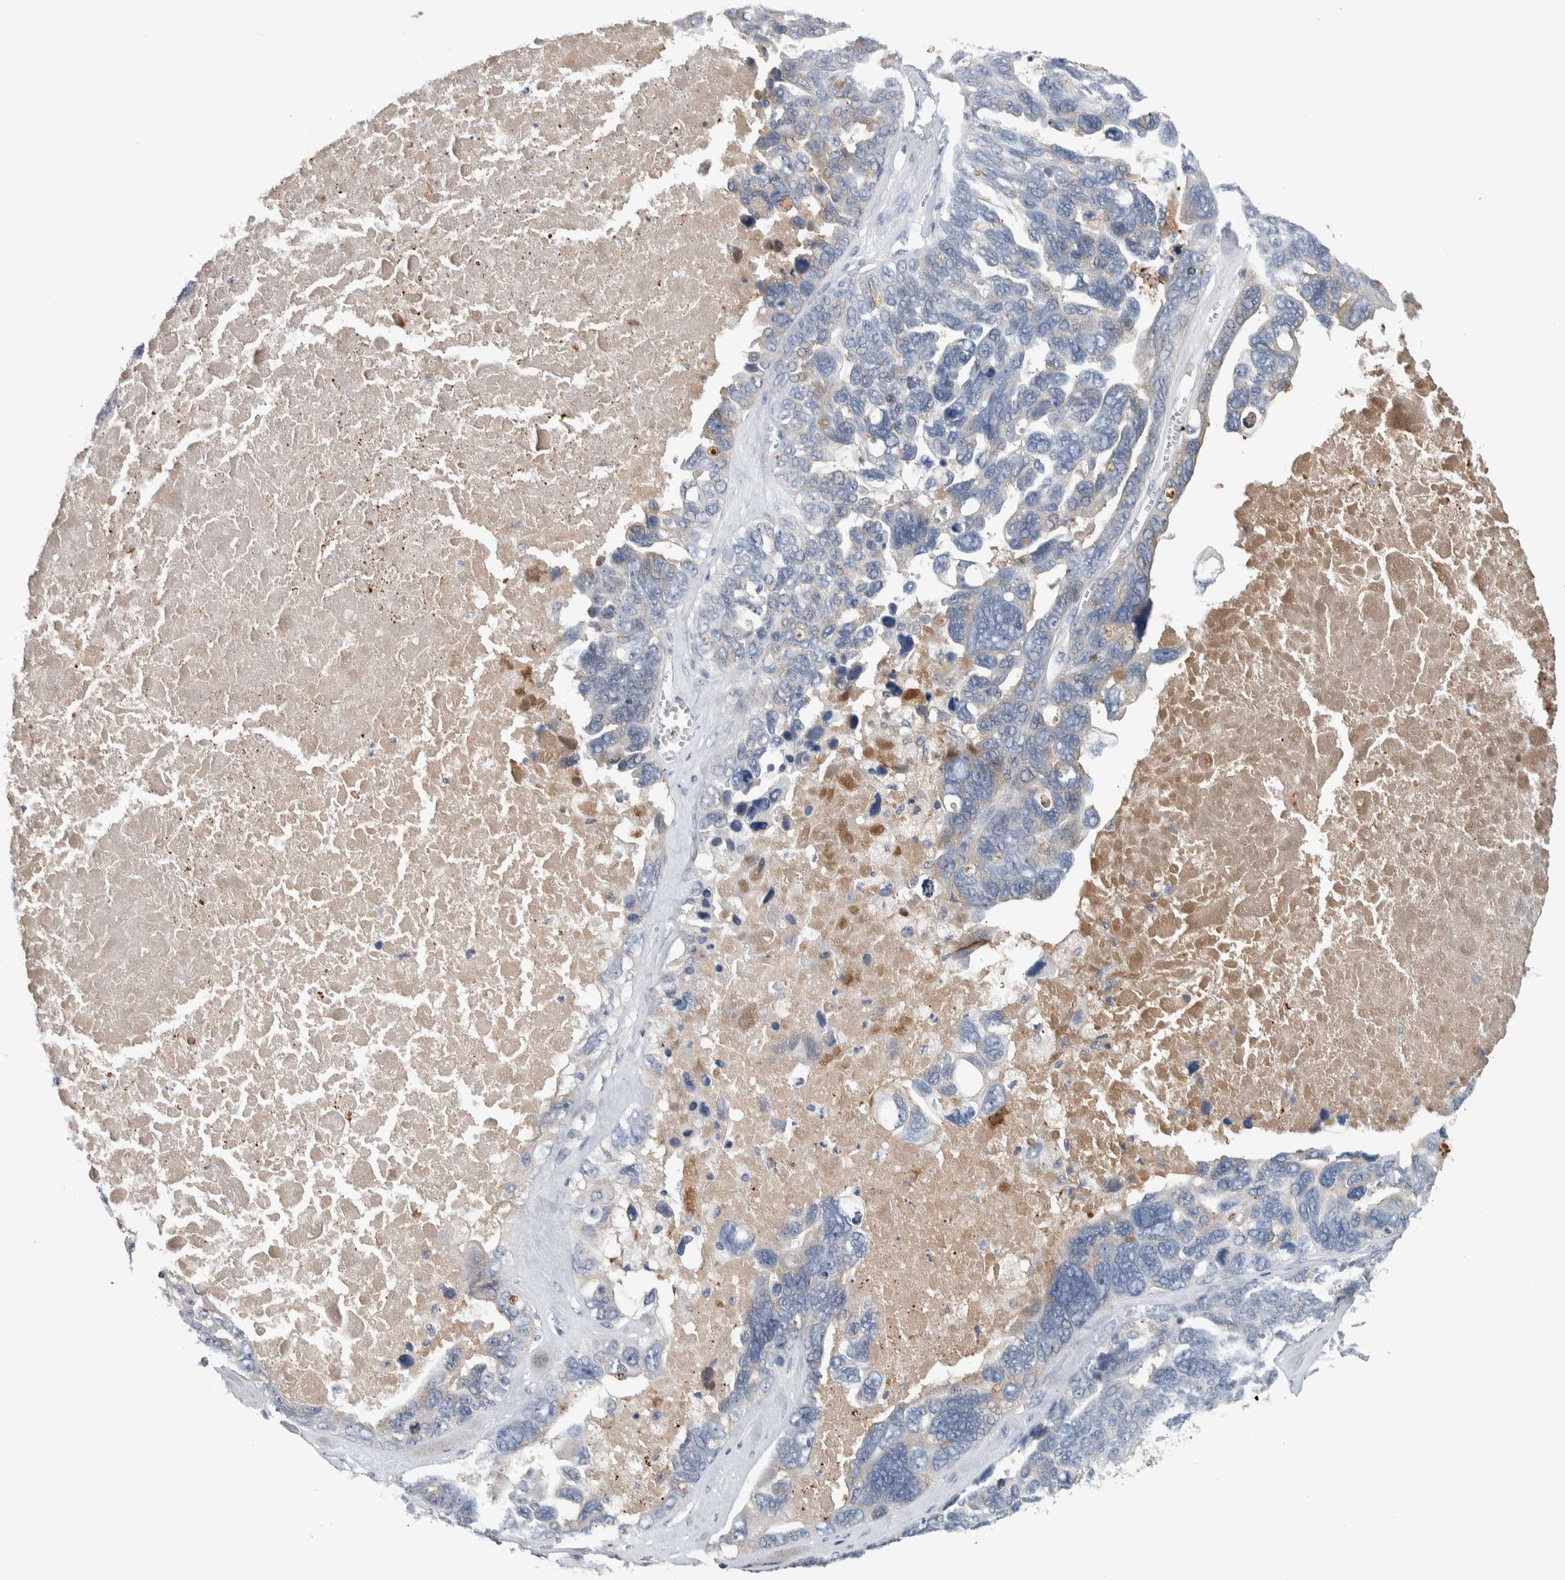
{"staining": {"intensity": "weak", "quantity": "<25%", "location": "cytoplasmic/membranous"}, "tissue": "ovarian cancer", "cell_type": "Tumor cells", "image_type": "cancer", "snomed": [{"axis": "morphology", "description": "Cystadenocarcinoma, serous, NOS"}, {"axis": "topography", "description": "Ovary"}], "caption": "A micrograph of ovarian cancer (serous cystadenocarcinoma) stained for a protein exhibits no brown staining in tumor cells. (Brightfield microscopy of DAB (3,3'-diaminobenzidine) IHC at high magnification).", "gene": "TMEM102", "patient": {"sex": "female", "age": 79}}